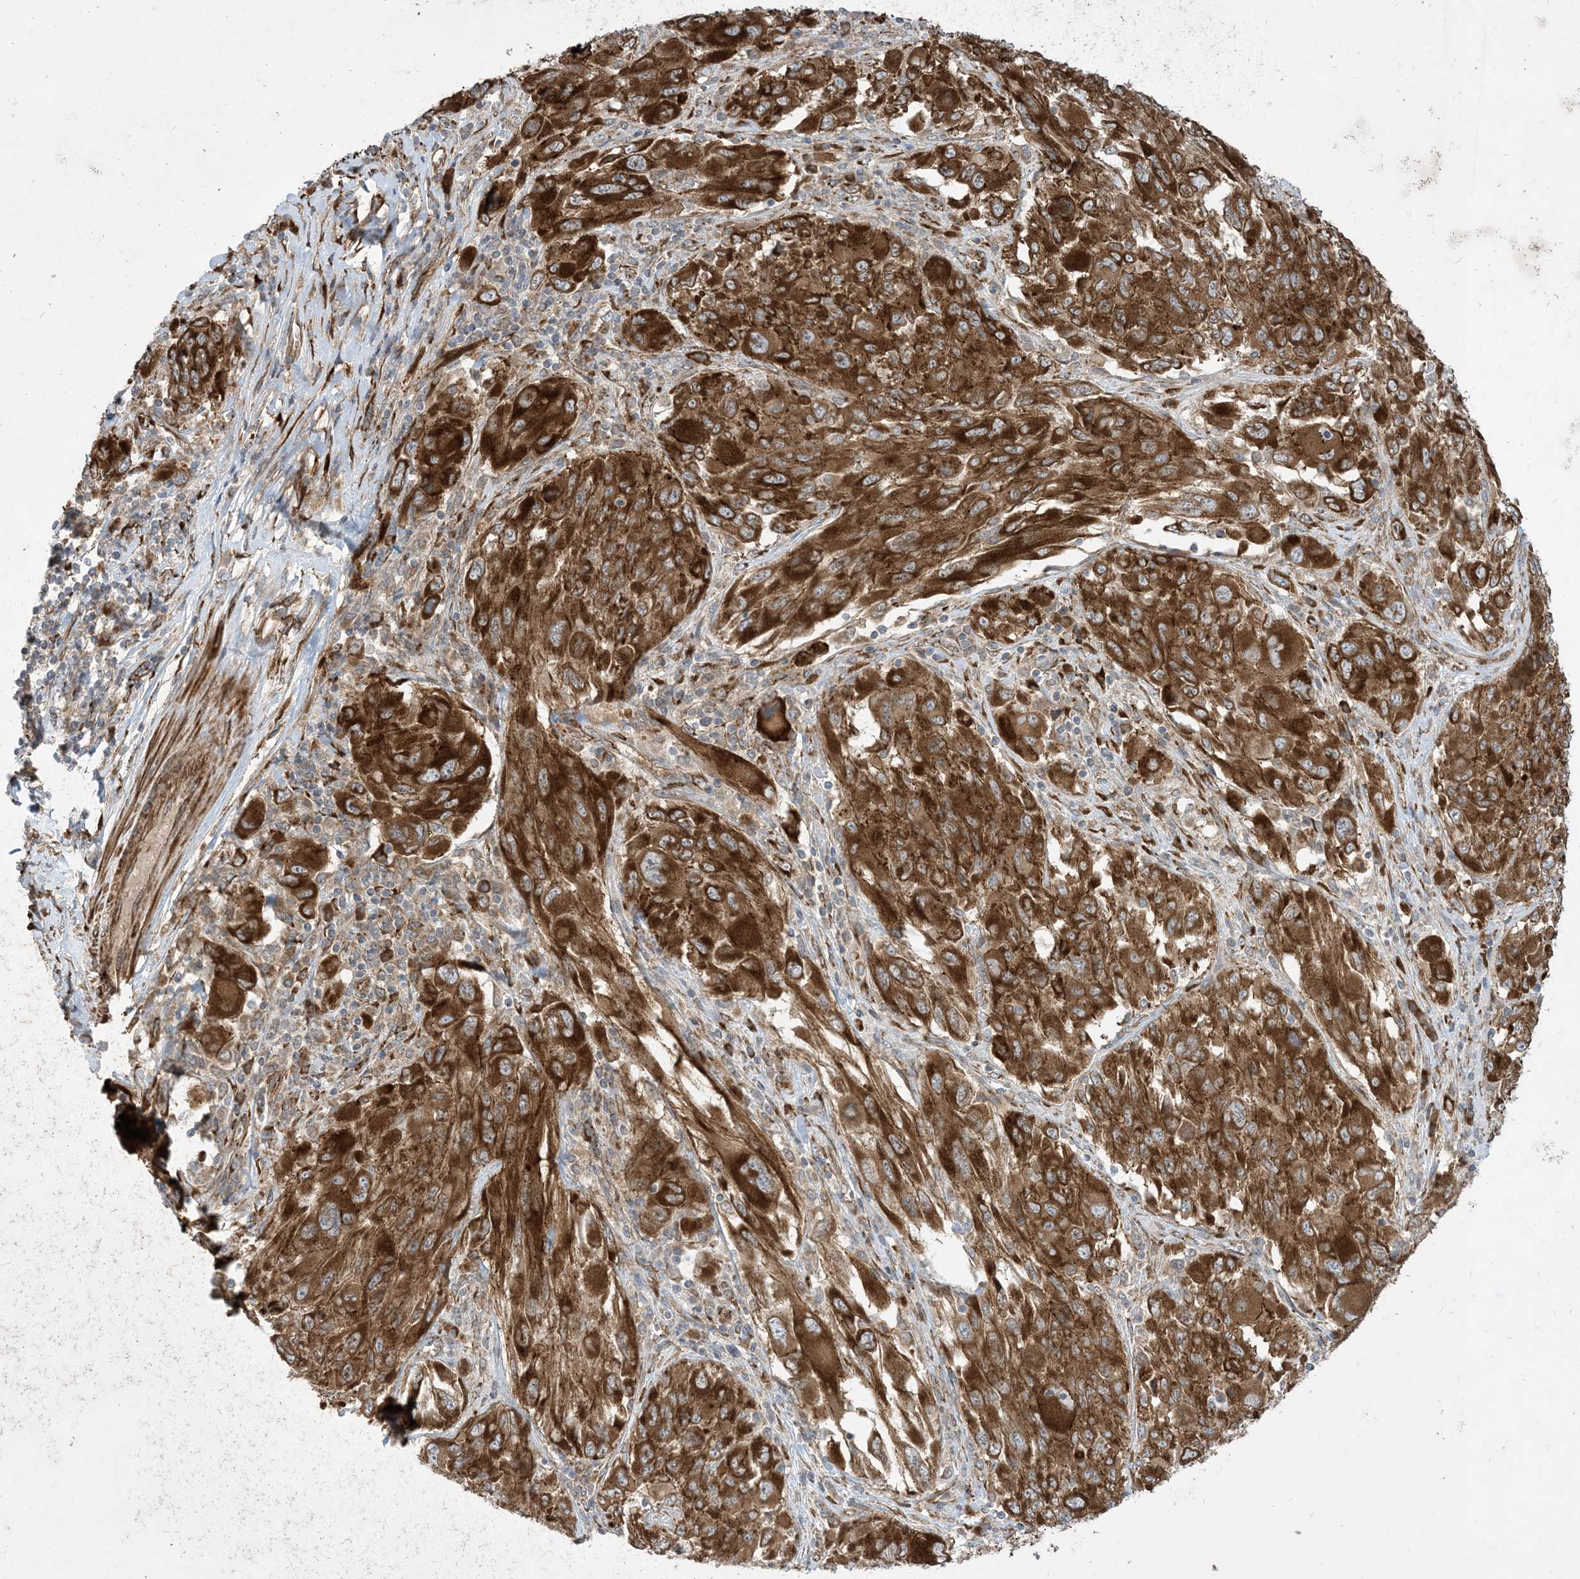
{"staining": {"intensity": "strong", "quantity": ">75%", "location": "cytoplasmic/membranous"}, "tissue": "melanoma", "cell_type": "Tumor cells", "image_type": "cancer", "snomed": [{"axis": "morphology", "description": "Malignant melanoma, NOS"}, {"axis": "topography", "description": "Skin"}], "caption": "Protein positivity by immunohistochemistry reveals strong cytoplasmic/membranous expression in approximately >75% of tumor cells in malignant melanoma.", "gene": "OTOP1", "patient": {"sex": "female", "age": 91}}